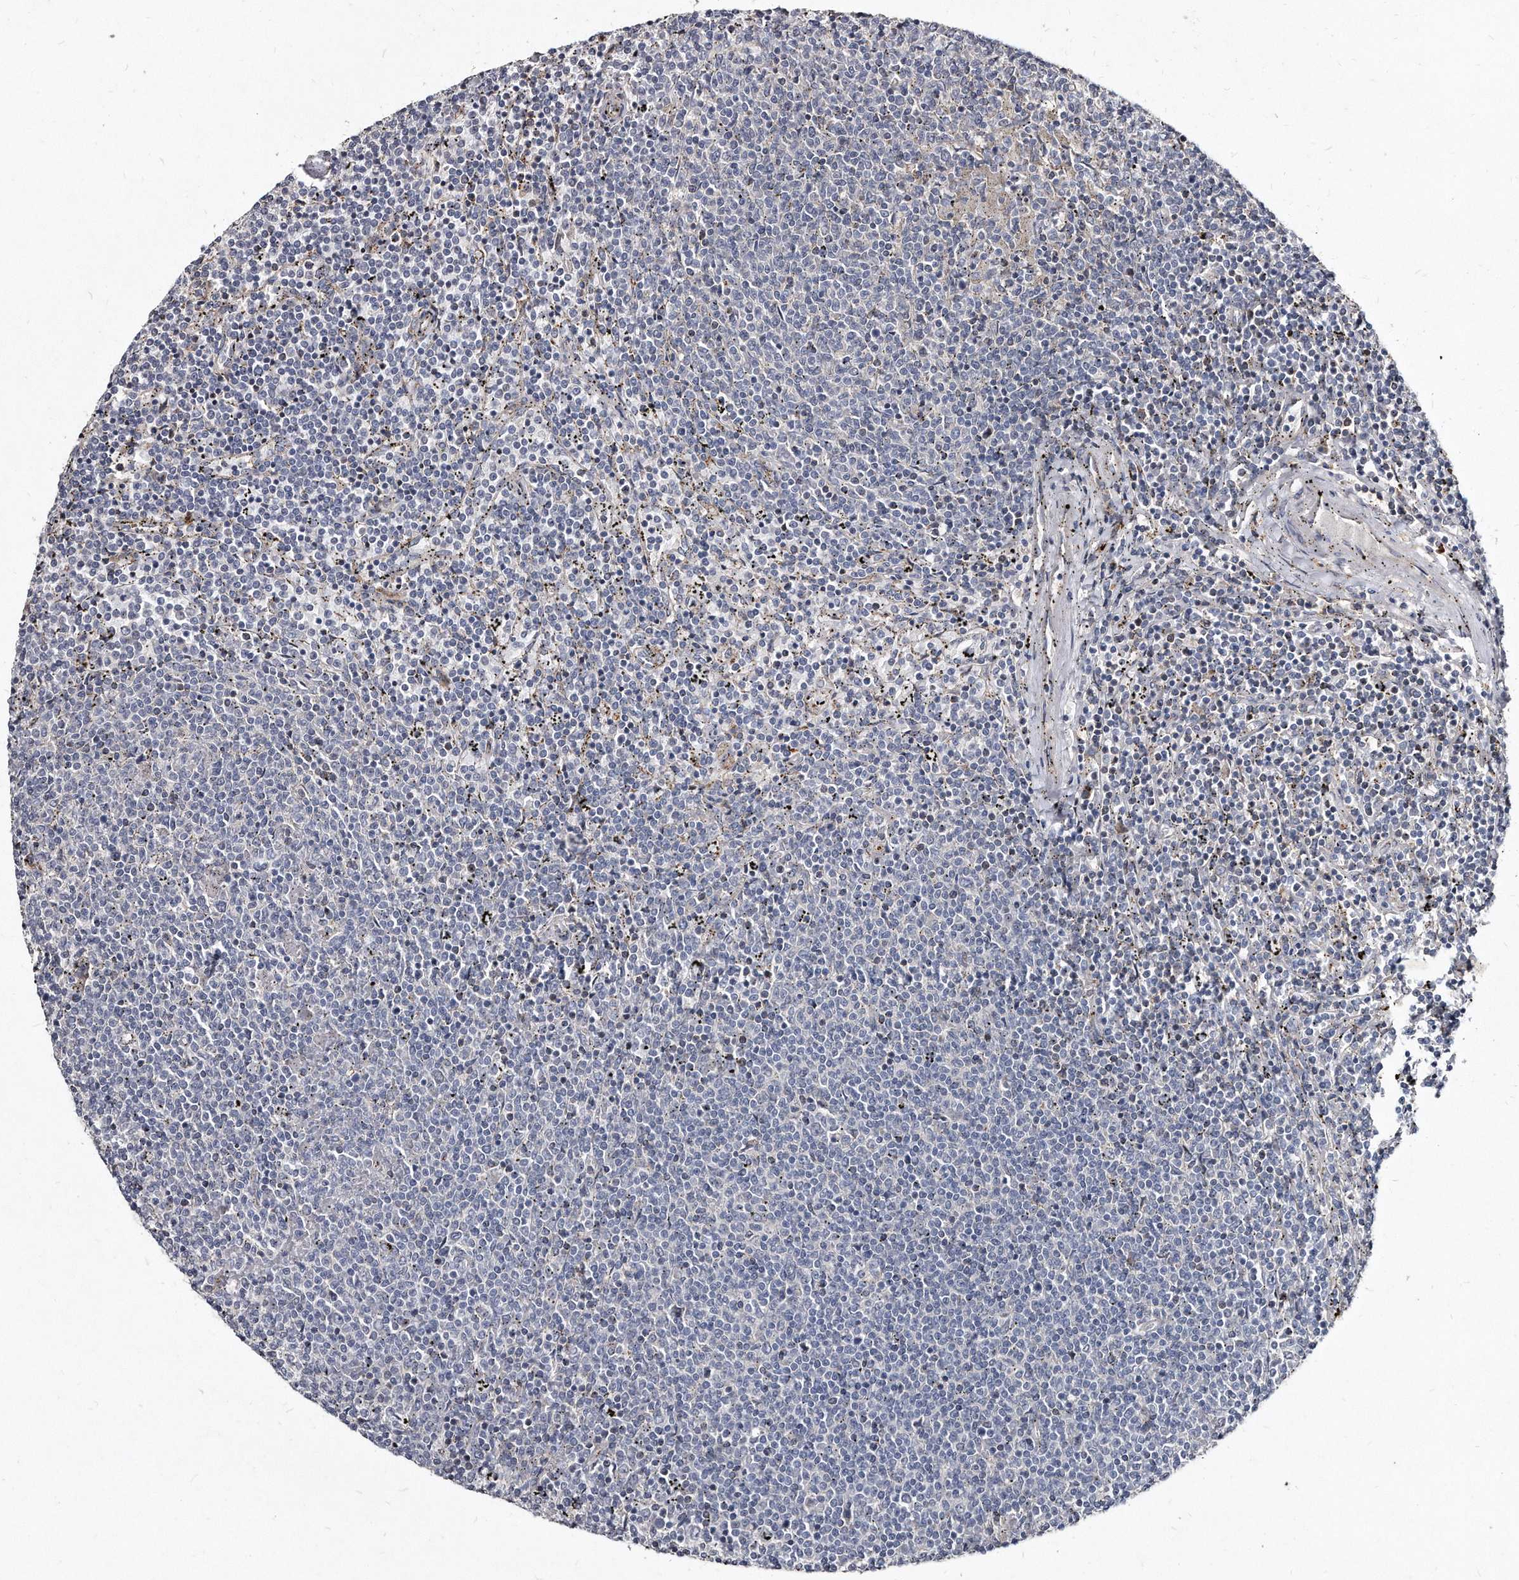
{"staining": {"intensity": "negative", "quantity": "none", "location": "none"}, "tissue": "lymphoma", "cell_type": "Tumor cells", "image_type": "cancer", "snomed": [{"axis": "morphology", "description": "Malignant lymphoma, non-Hodgkin's type, Low grade"}, {"axis": "topography", "description": "Spleen"}], "caption": "Immunohistochemical staining of human lymphoma displays no significant expression in tumor cells.", "gene": "KLHDC3", "patient": {"sex": "female", "age": 50}}